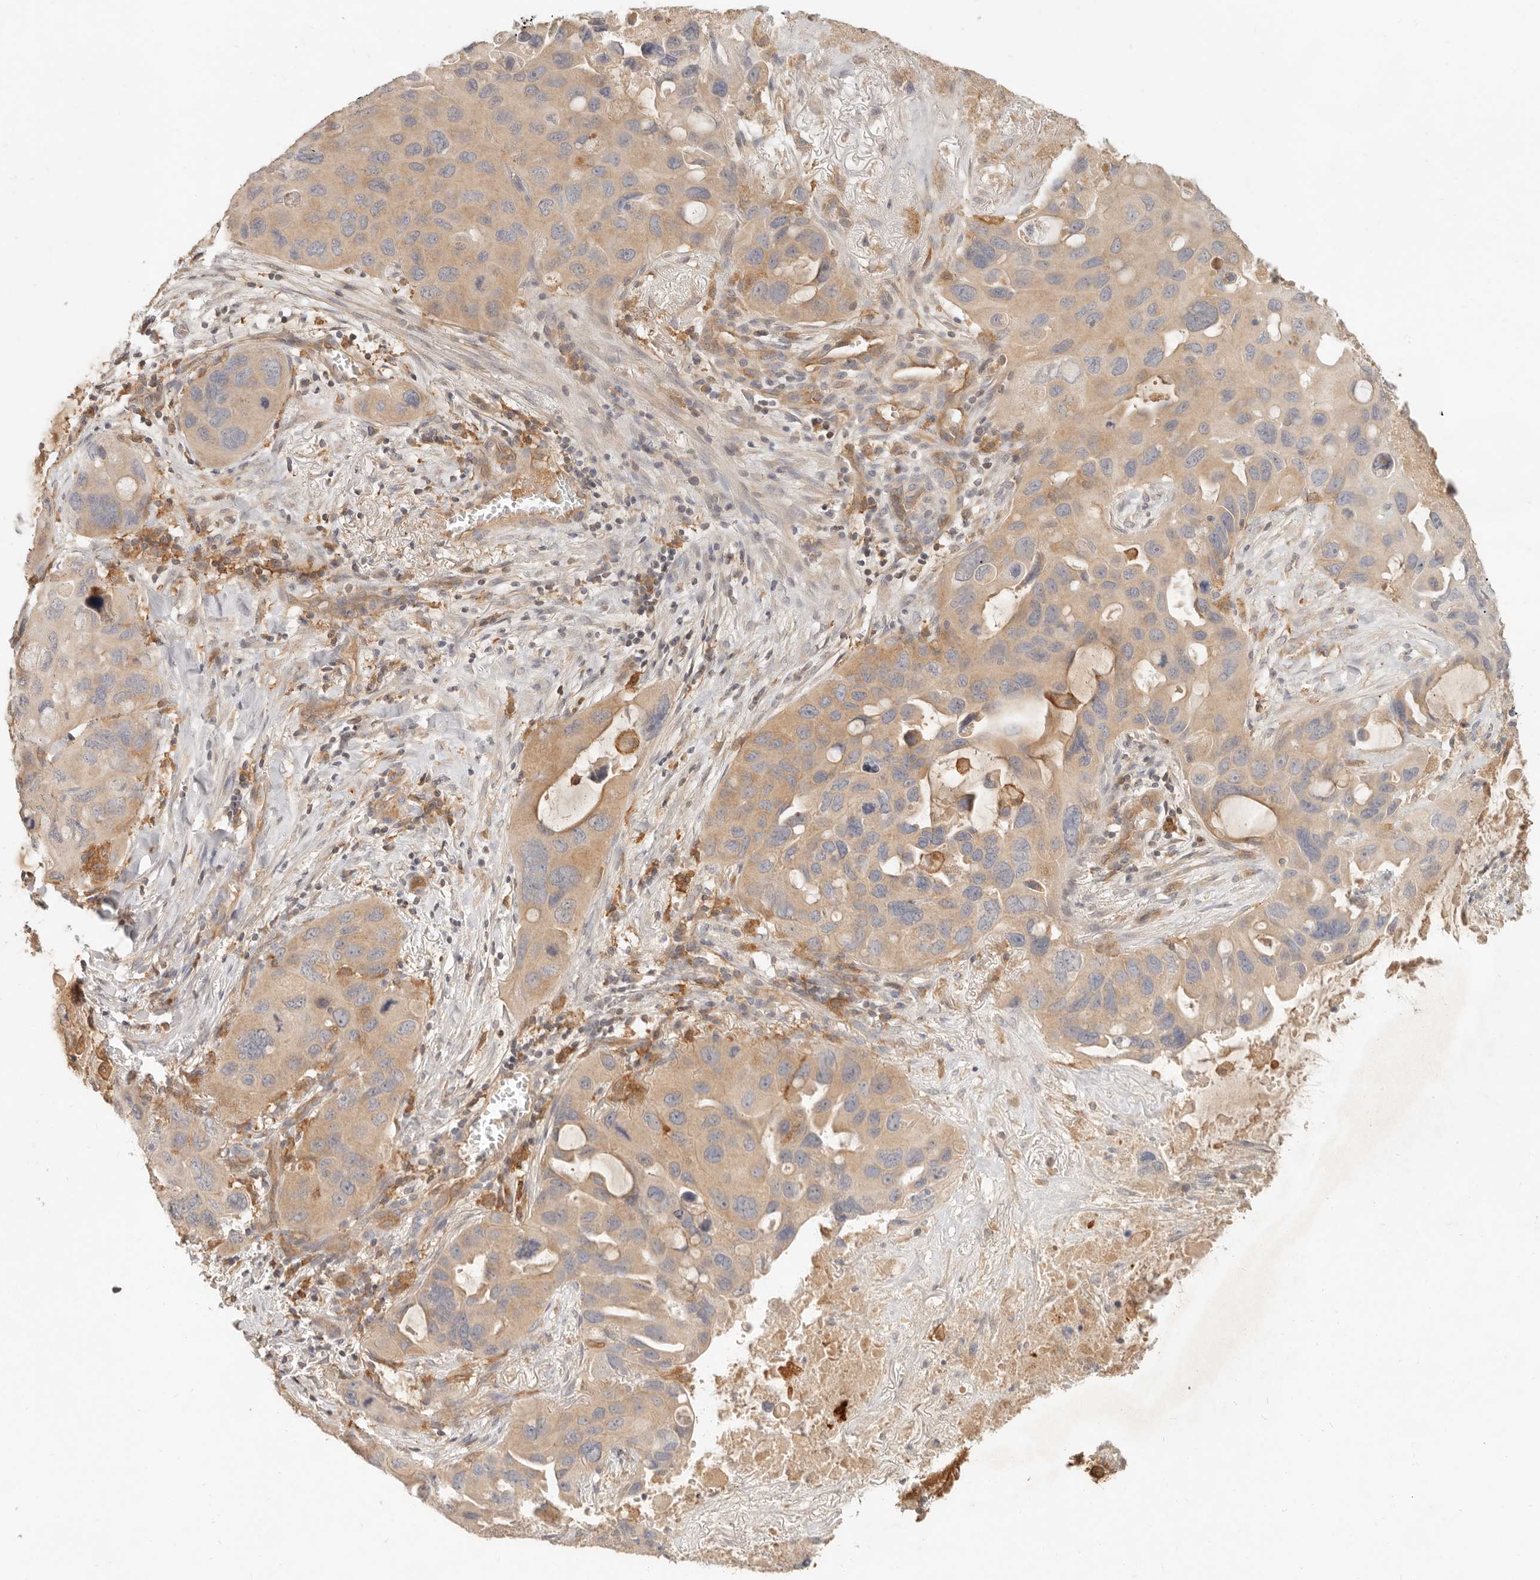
{"staining": {"intensity": "weak", "quantity": ">75%", "location": "cytoplasmic/membranous"}, "tissue": "lung cancer", "cell_type": "Tumor cells", "image_type": "cancer", "snomed": [{"axis": "morphology", "description": "Squamous cell carcinoma, NOS"}, {"axis": "topography", "description": "Lung"}], "caption": "Immunohistochemical staining of lung cancer (squamous cell carcinoma) reveals weak cytoplasmic/membranous protein positivity in about >75% of tumor cells.", "gene": "NECAP2", "patient": {"sex": "female", "age": 73}}